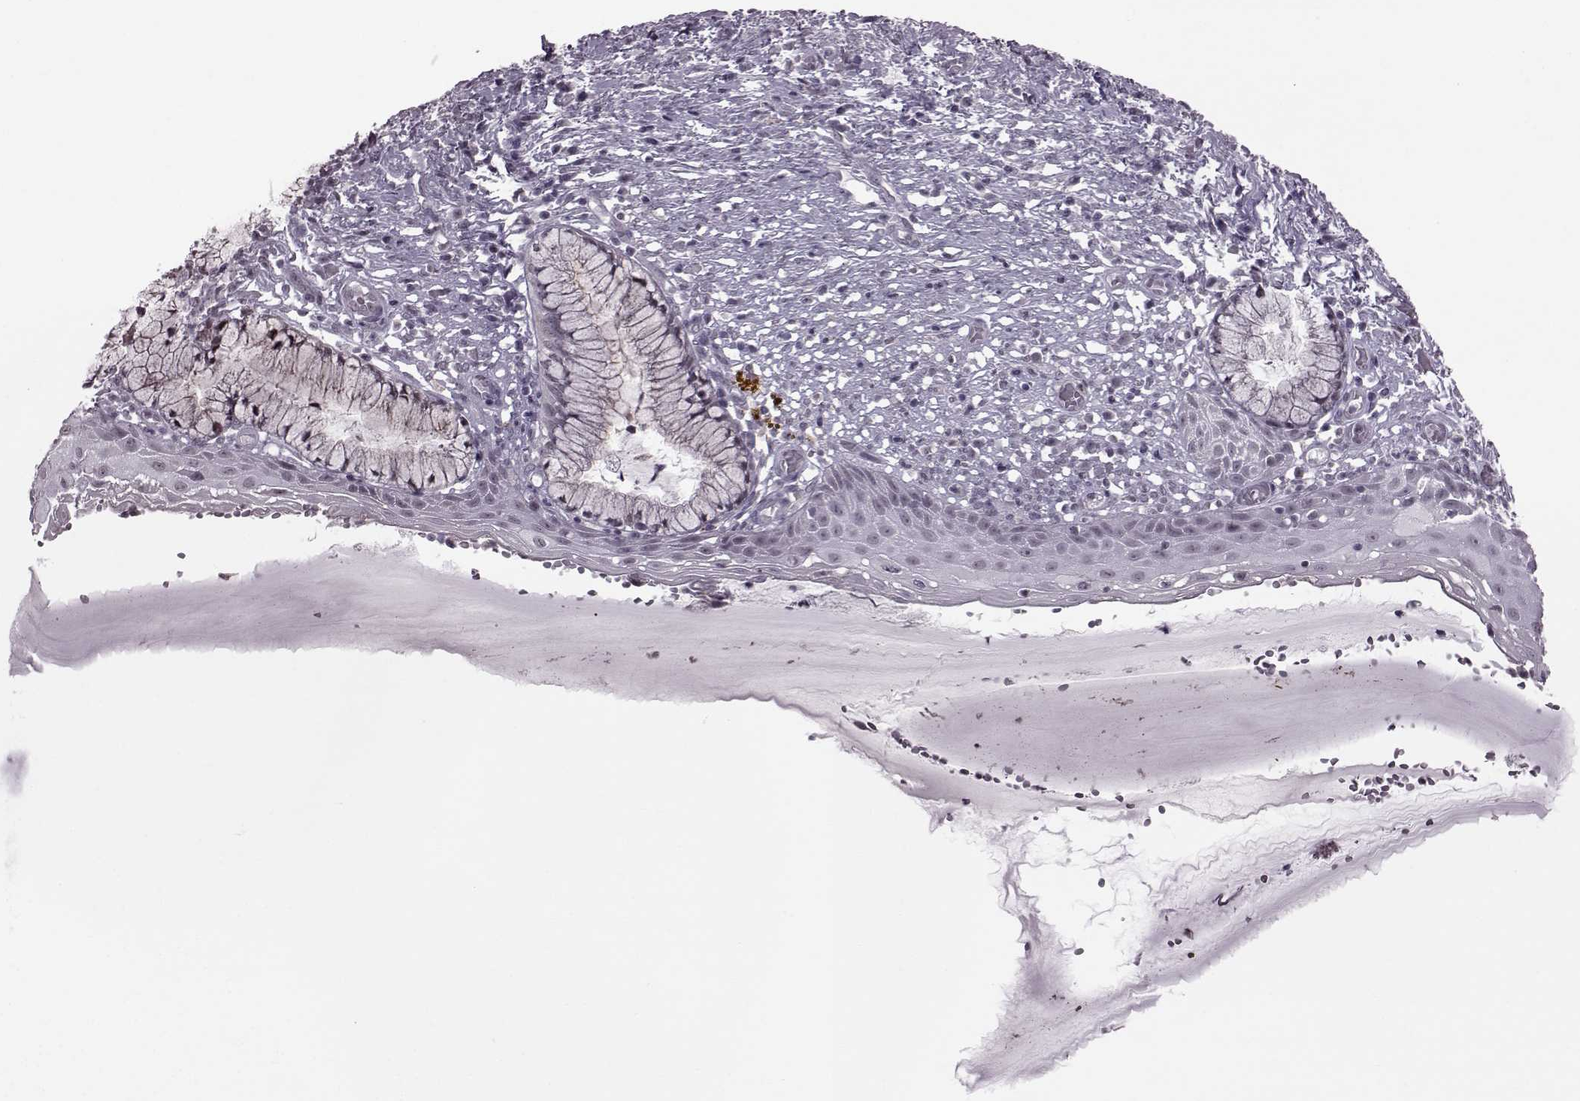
{"staining": {"intensity": "weak", "quantity": "<25%", "location": "cytoplasmic/membranous"}, "tissue": "cervix", "cell_type": "Glandular cells", "image_type": "normal", "snomed": [{"axis": "morphology", "description": "Normal tissue, NOS"}, {"axis": "topography", "description": "Cervix"}], "caption": "Immunohistochemistry (IHC) of unremarkable human cervix displays no staining in glandular cells. The staining was performed using DAB (3,3'-diaminobenzidine) to visualize the protein expression in brown, while the nuclei were stained in blue with hematoxylin (Magnification: 20x).", "gene": "SLC28A2", "patient": {"sex": "female", "age": 37}}